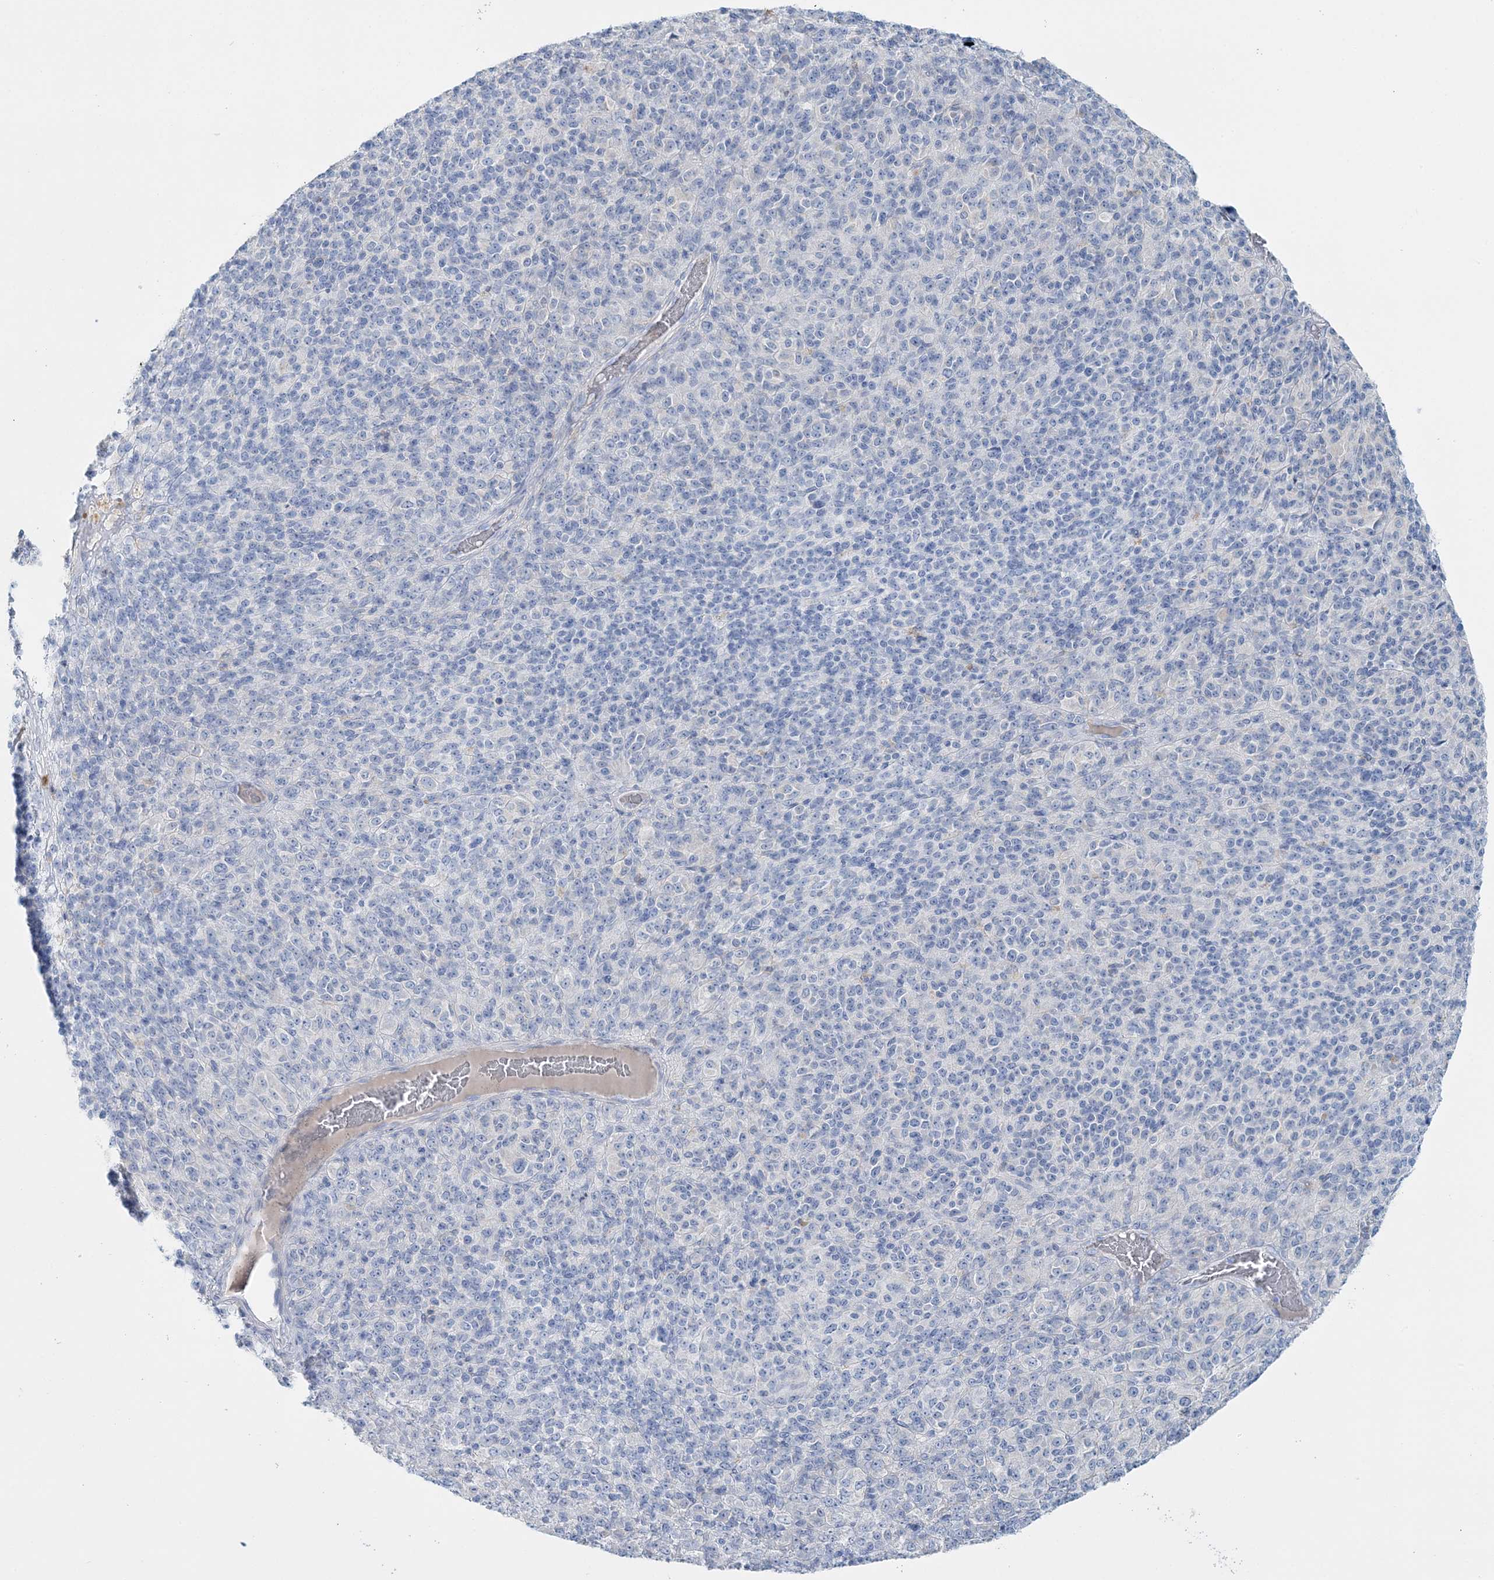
{"staining": {"intensity": "negative", "quantity": "none", "location": "none"}, "tissue": "melanoma", "cell_type": "Tumor cells", "image_type": "cancer", "snomed": [{"axis": "morphology", "description": "Malignant melanoma, Metastatic site"}, {"axis": "topography", "description": "Brain"}], "caption": "The histopathology image shows no staining of tumor cells in melanoma.", "gene": "WDSUB1", "patient": {"sex": "female", "age": 56}}